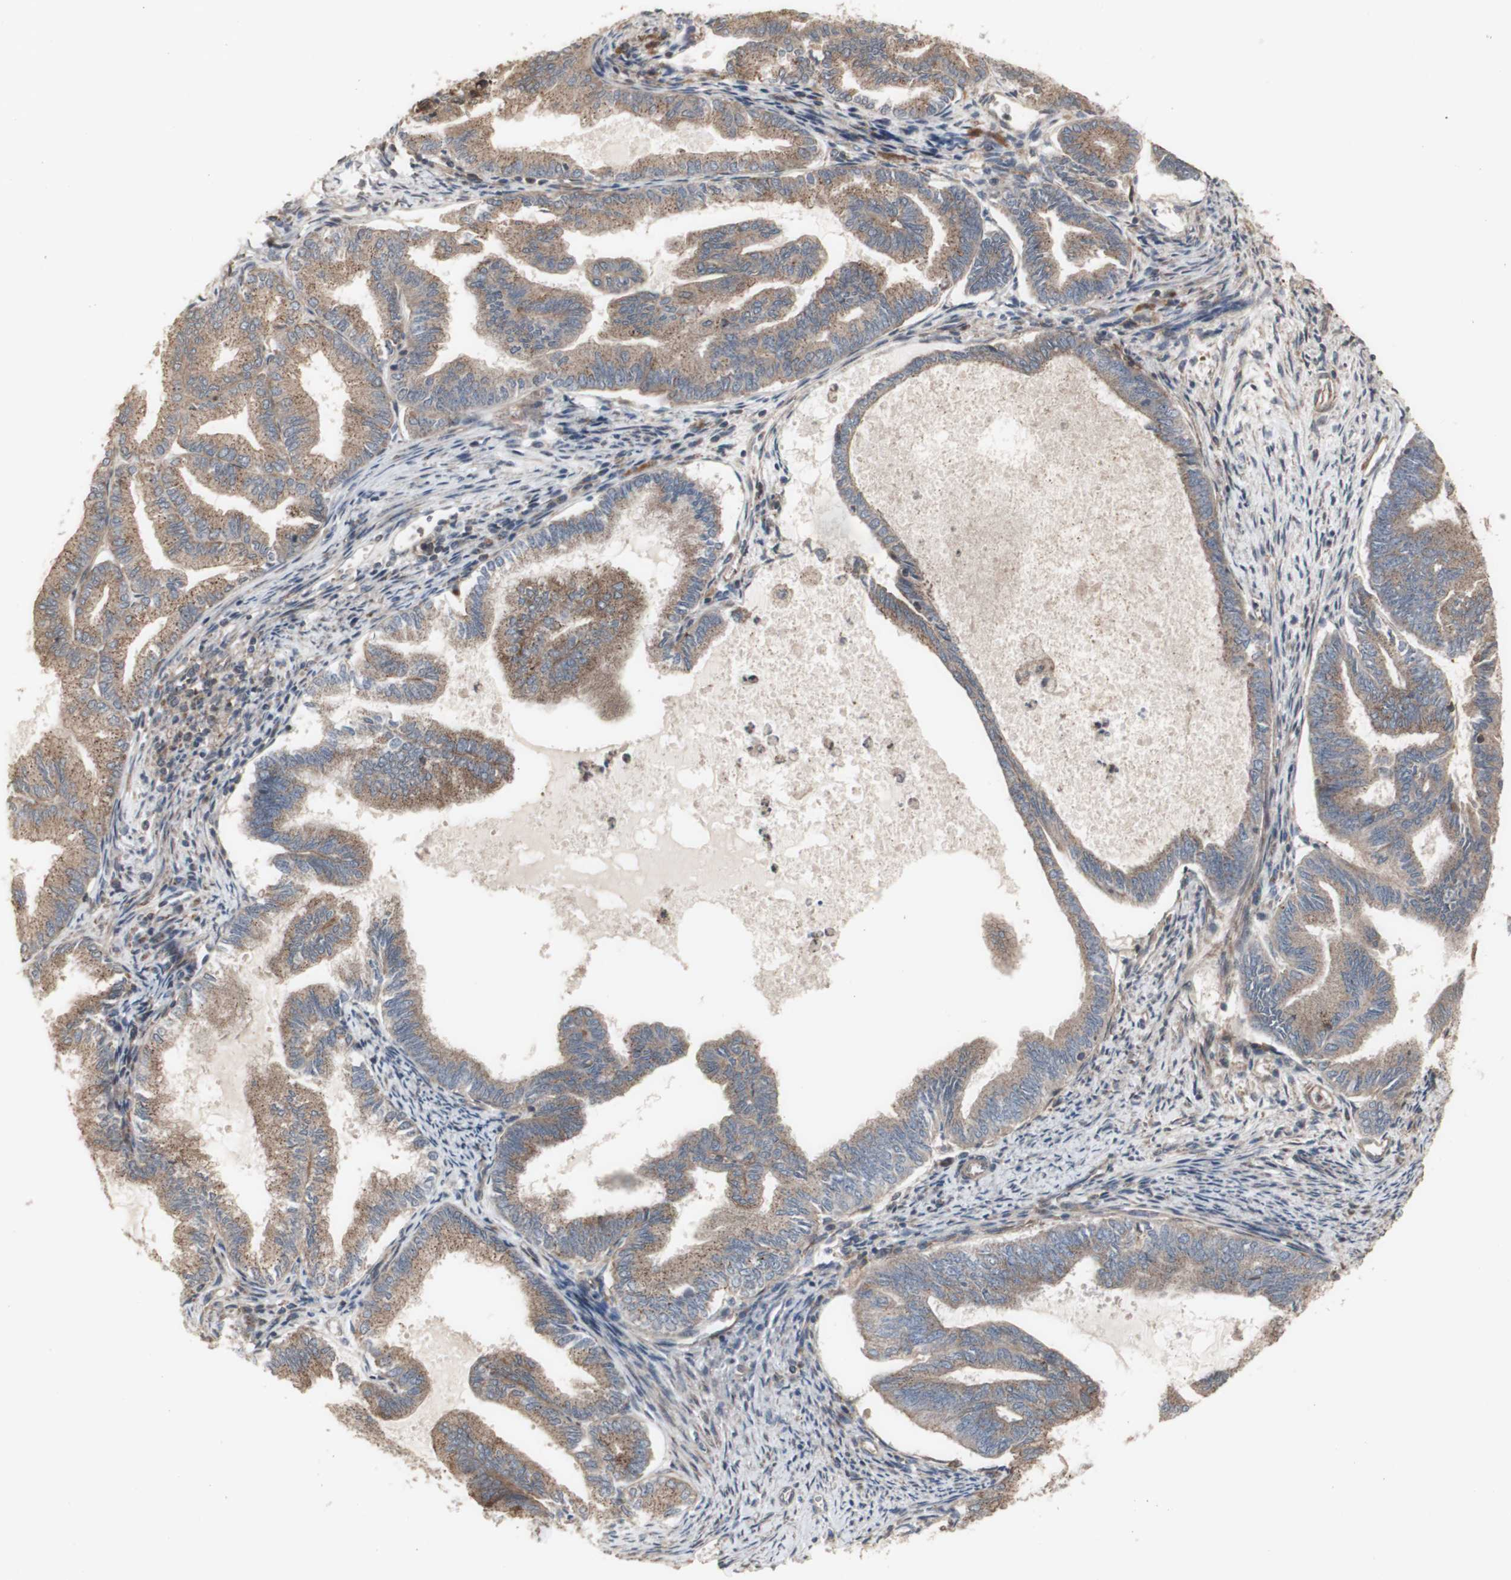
{"staining": {"intensity": "moderate", "quantity": ">75%", "location": "cytoplasmic/membranous"}, "tissue": "endometrial cancer", "cell_type": "Tumor cells", "image_type": "cancer", "snomed": [{"axis": "morphology", "description": "Adenocarcinoma, NOS"}, {"axis": "topography", "description": "Endometrium"}], "caption": "This photomicrograph demonstrates adenocarcinoma (endometrial) stained with IHC to label a protein in brown. The cytoplasmic/membranous of tumor cells show moderate positivity for the protein. Nuclei are counter-stained blue.", "gene": "COPB1", "patient": {"sex": "female", "age": 86}}